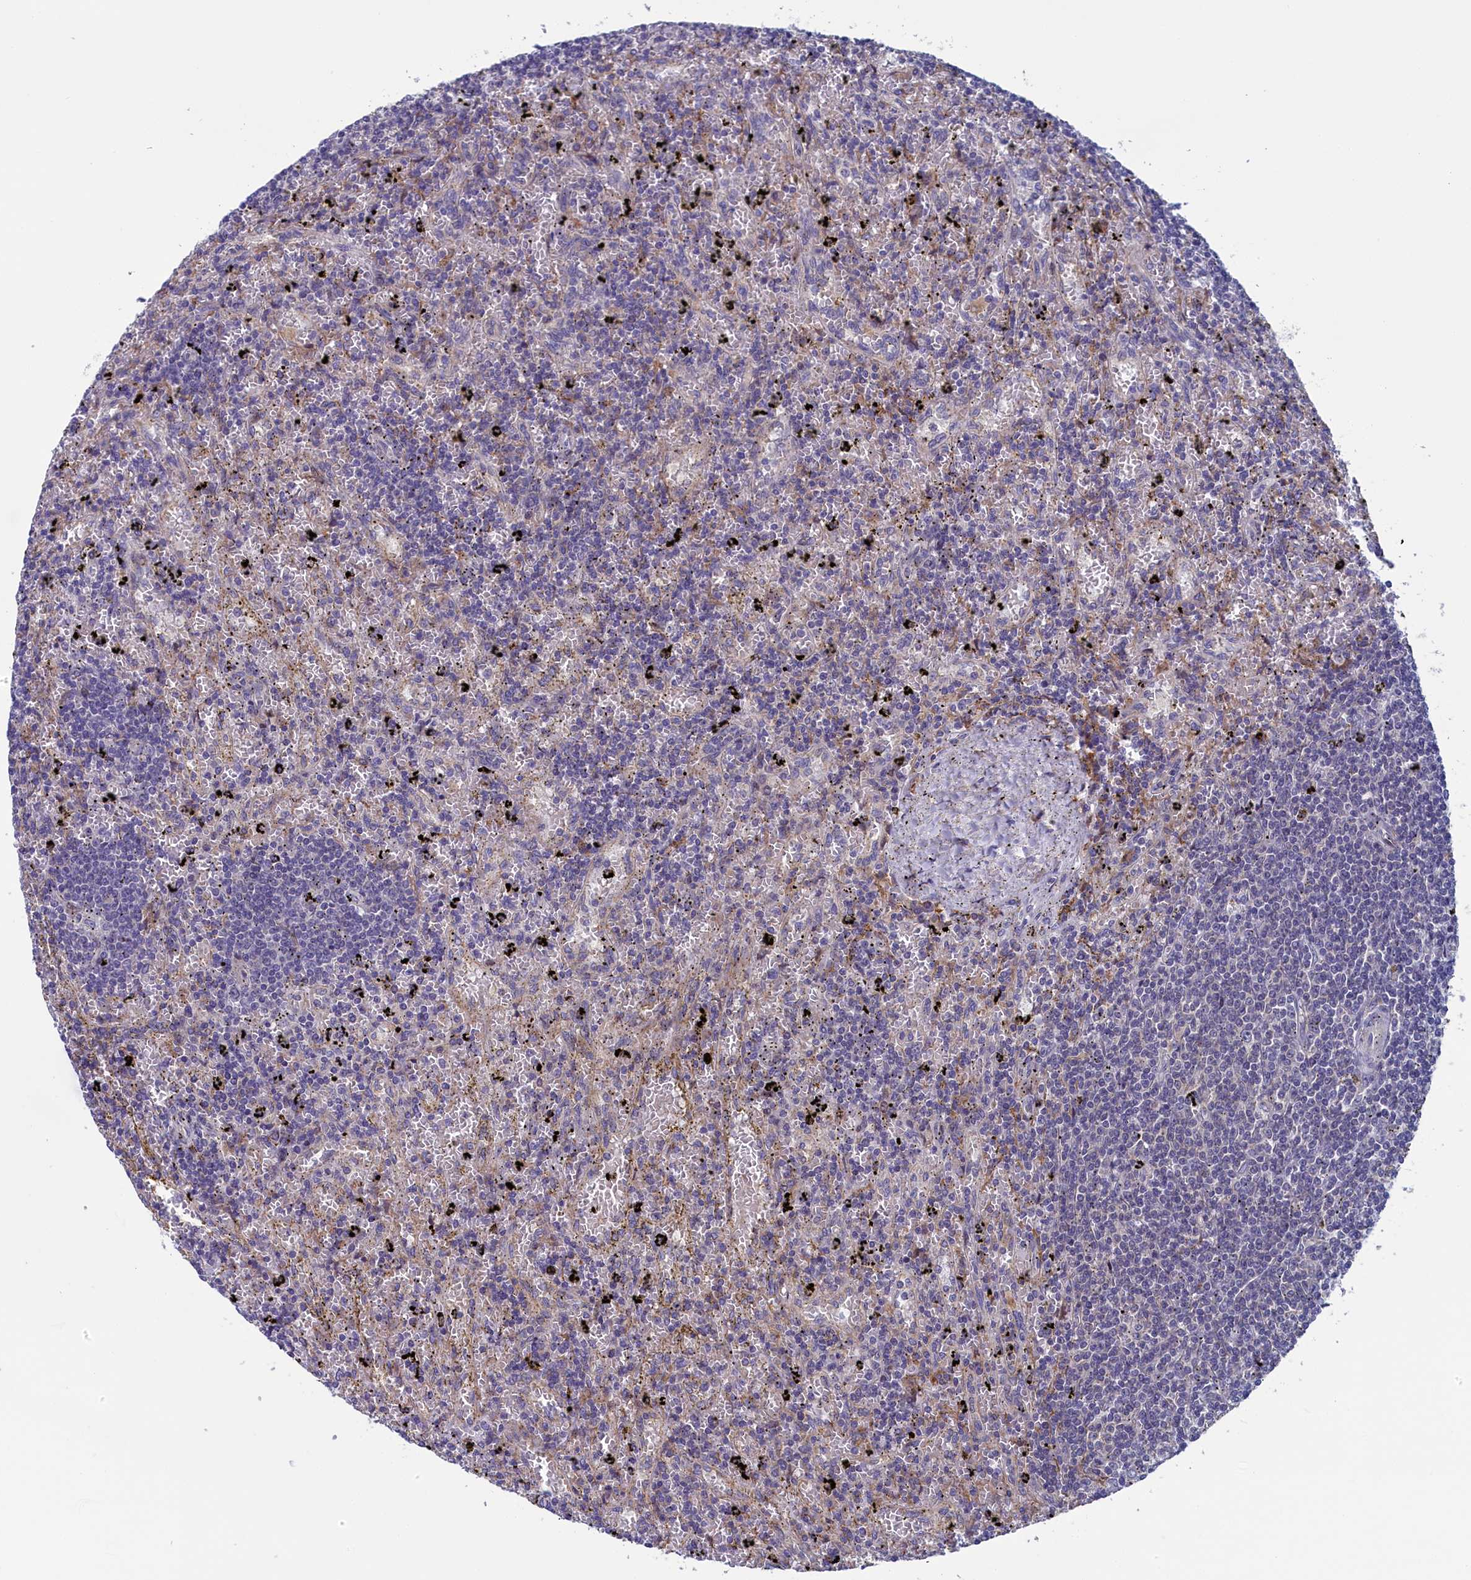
{"staining": {"intensity": "negative", "quantity": "none", "location": "none"}, "tissue": "lymphoma", "cell_type": "Tumor cells", "image_type": "cancer", "snomed": [{"axis": "morphology", "description": "Malignant lymphoma, non-Hodgkin's type, Low grade"}, {"axis": "topography", "description": "Spleen"}], "caption": "There is no significant staining in tumor cells of malignant lymphoma, non-Hodgkin's type (low-grade).", "gene": "ANKRD39", "patient": {"sex": "male", "age": 76}}